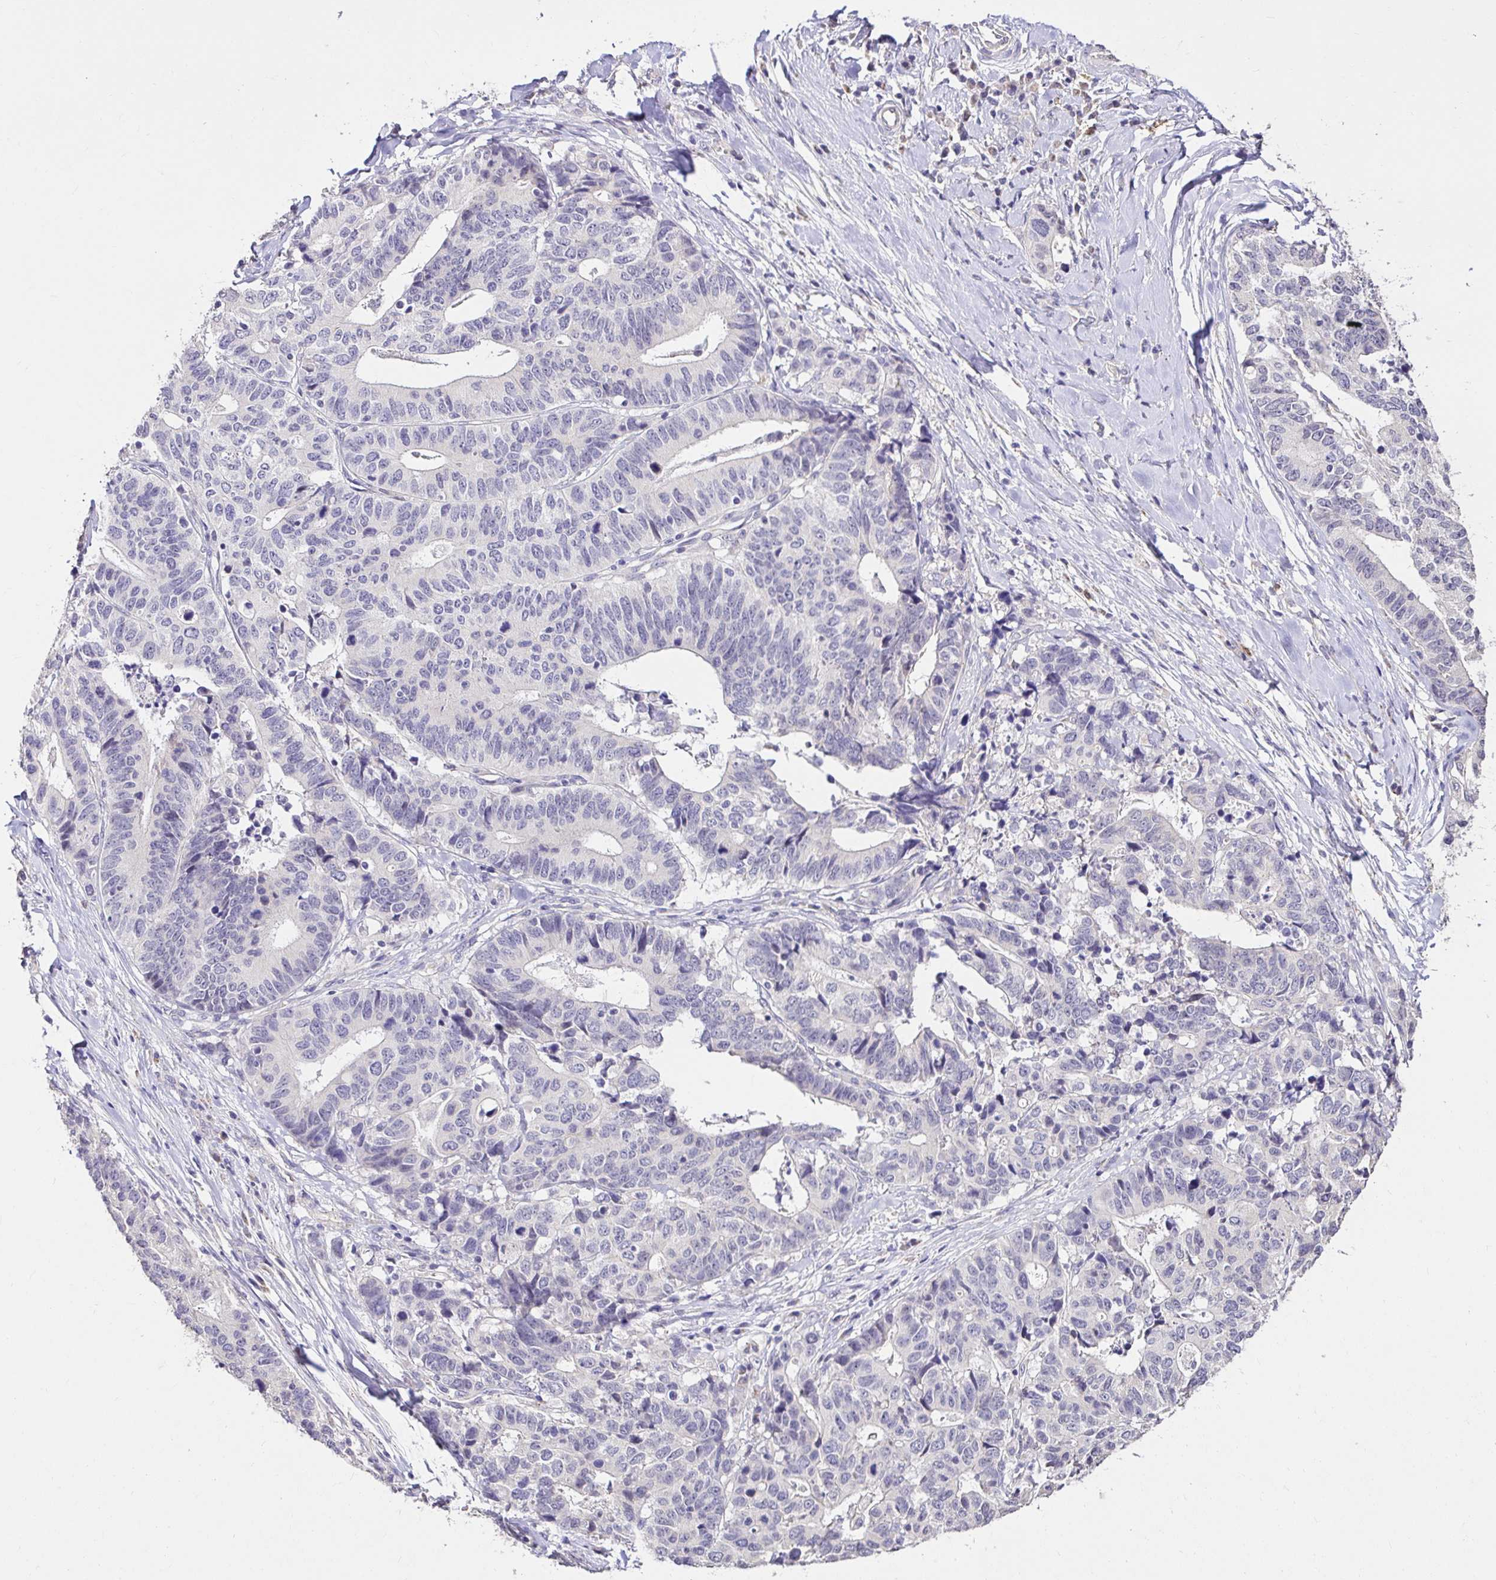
{"staining": {"intensity": "negative", "quantity": "none", "location": "none"}, "tissue": "stomach cancer", "cell_type": "Tumor cells", "image_type": "cancer", "snomed": [{"axis": "morphology", "description": "Adenocarcinoma, NOS"}, {"axis": "topography", "description": "Stomach, upper"}], "caption": "Tumor cells show no significant protein staining in stomach cancer (adenocarcinoma).", "gene": "KIAA1210", "patient": {"sex": "female", "age": 67}}